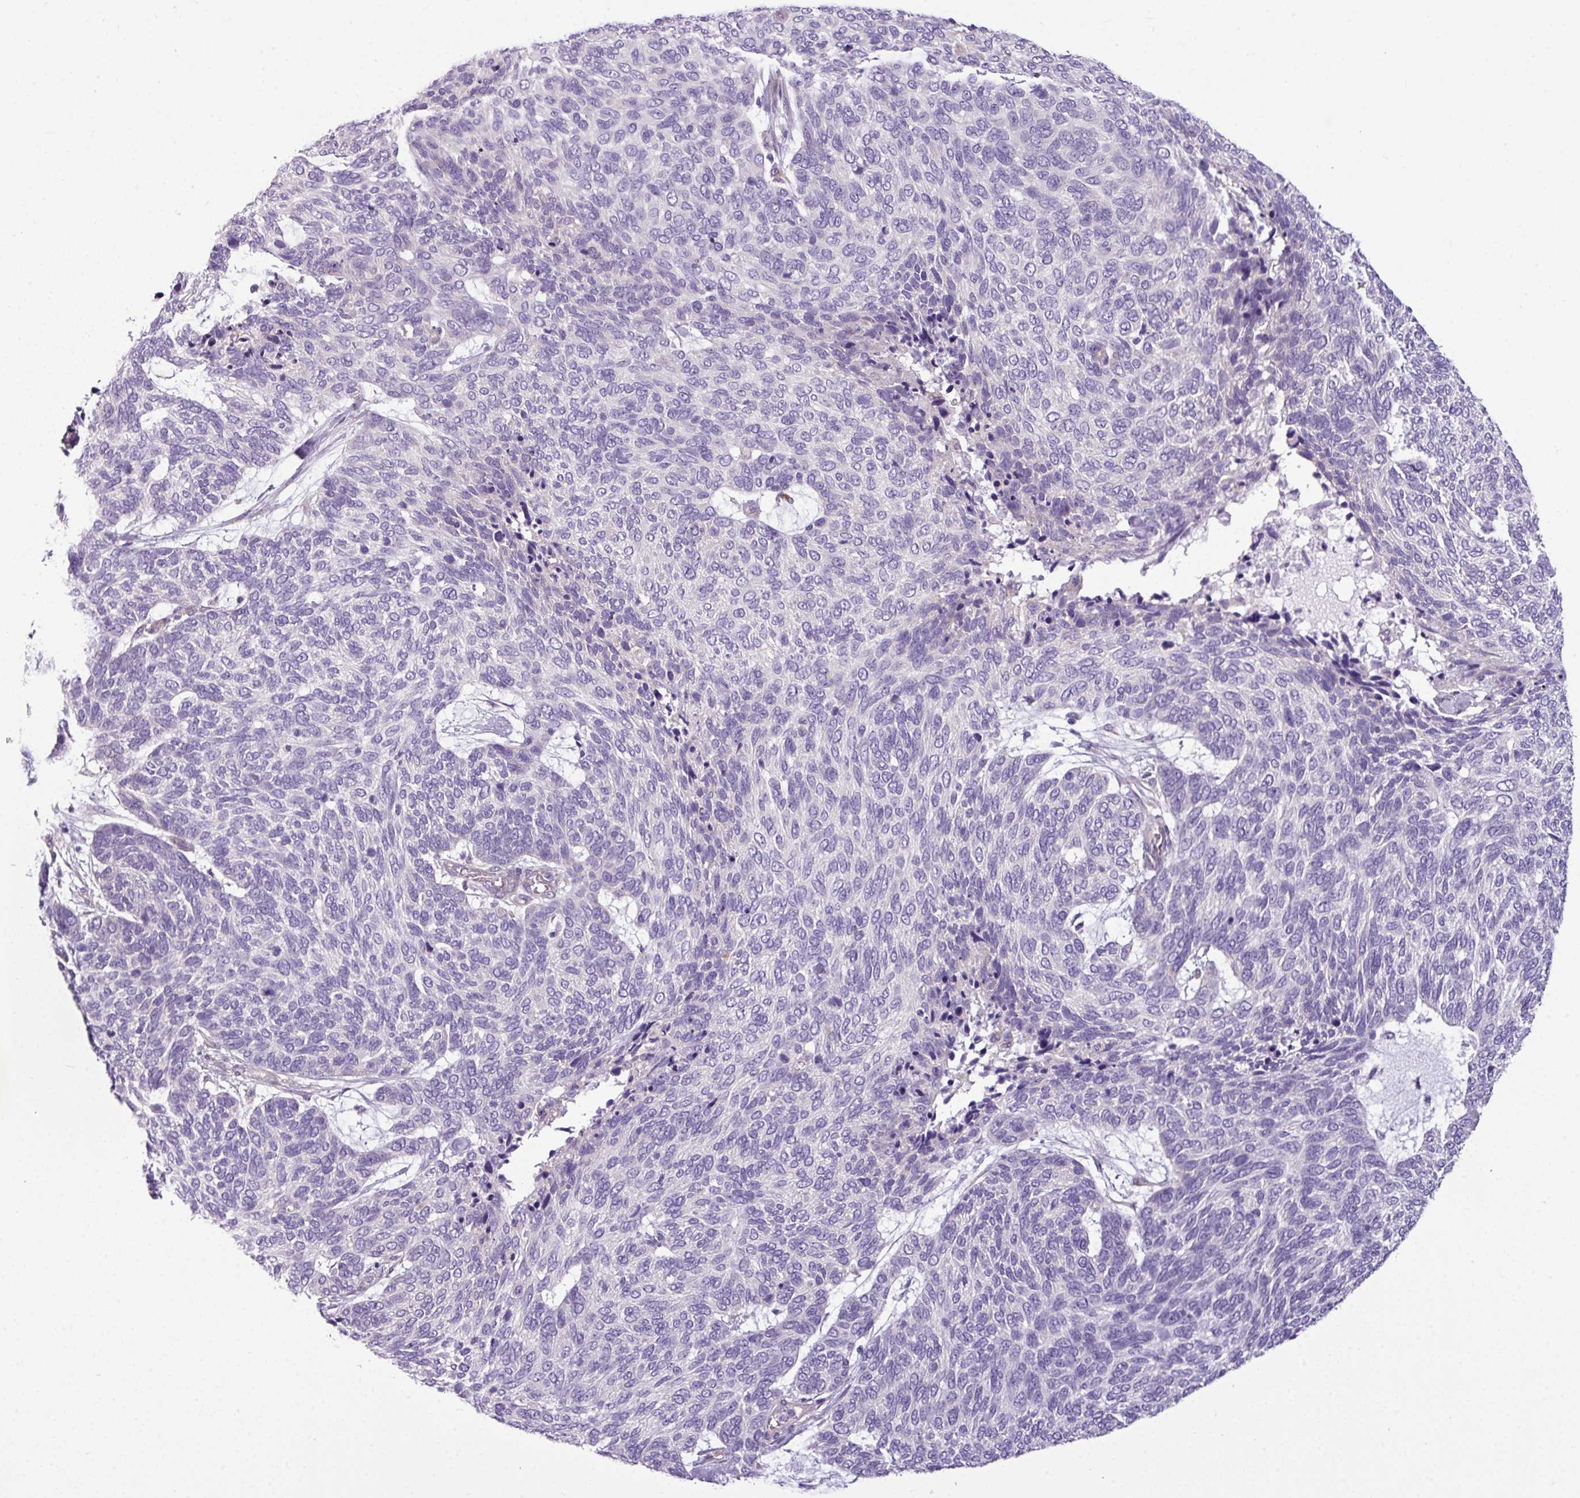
{"staining": {"intensity": "negative", "quantity": "none", "location": "none"}, "tissue": "skin cancer", "cell_type": "Tumor cells", "image_type": "cancer", "snomed": [{"axis": "morphology", "description": "Basal cell carcinoma"}, {"axis": "topography", "description": "Skin"}], "caption": "Immunohistochemistry (IHC) histopathology image of human basal cell carcinoma (skin) stained for a protein (brown), which reveals no positivity in tumor cells.", "gene": "TOR1AIP2", "patient": {"sex": "female", "age": 65}}